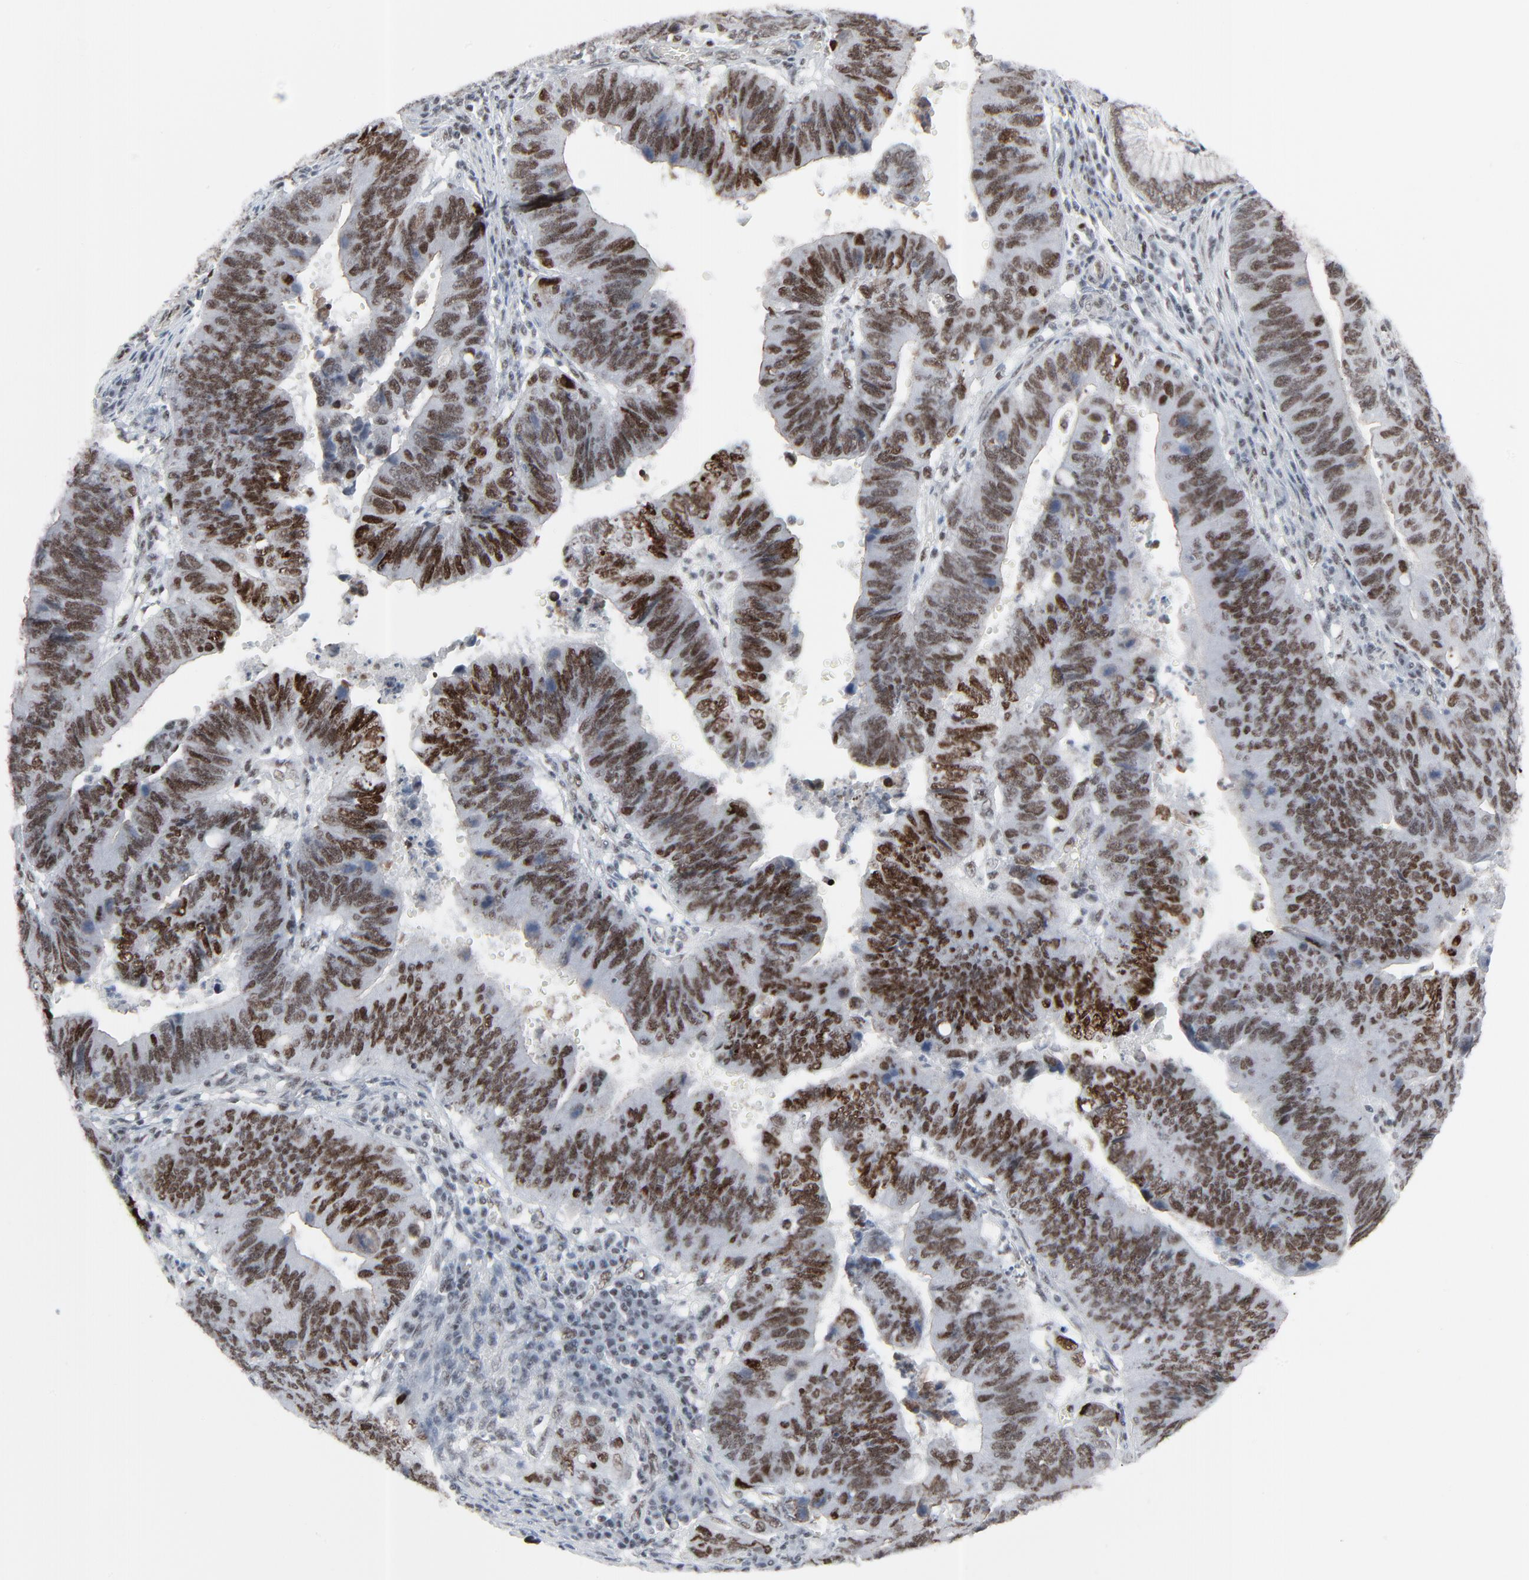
{"staining": {"intensity": "strong", "quantity": ">75%", "location": "nuclear"}, "tissue": "stomach cancer", "cell_type": "Tumor cells", "image_type": "cancer", "snomed": [{"axis": "morphology", "description": "Adenocarcinoma, NOS"}, {"axis": "topography", "description": "Stomach"}], "caption": "Human stomach cancer stained with a brown dye shows strong nuclear positive positivity in approximately >75% of tumor cells.", "gene": "FBXO28", "patient": {"sex": "male", "age": 59}}